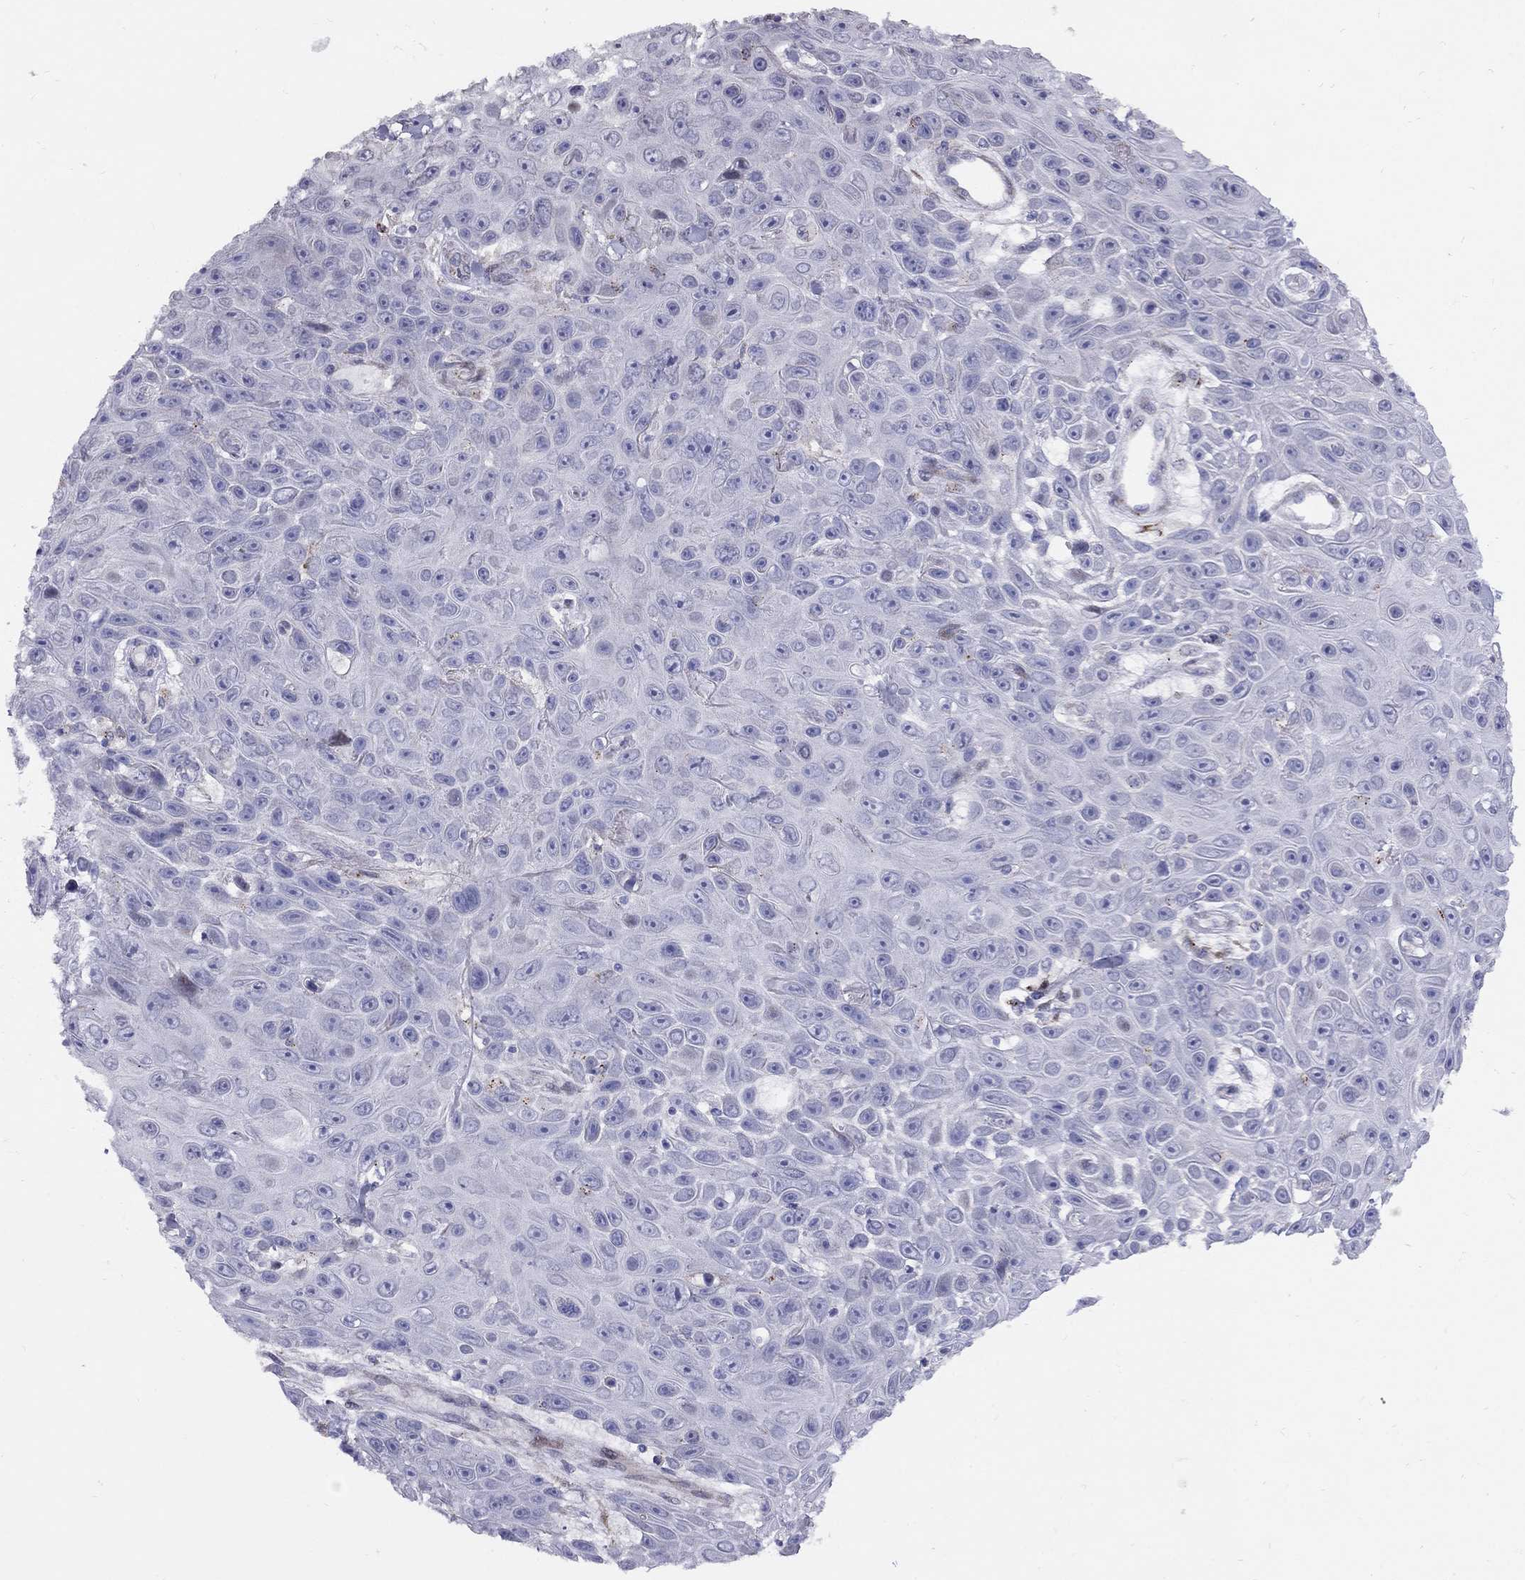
{"staining": {"intensity": "negative", "quantity": "none", "location": "none"}, "tissue": "skin cancer", "cell_type": "Tumor cells", "image_type": "cancer", "snomed": [{"axis": "morphology", "description": "Squamous cell carcinoma, NOS"}, {"axis": "topography", "description": "Skin"}], "caption": "Photomicrograph shows no significant protein staining in tumor cells of skin cancer. The staining is performed using DAB brown chromogen with nuclei counter-stained in using hematoxylin.", "gene": "MAGEB4", "patient": {"sex": "male", "age": 82}}